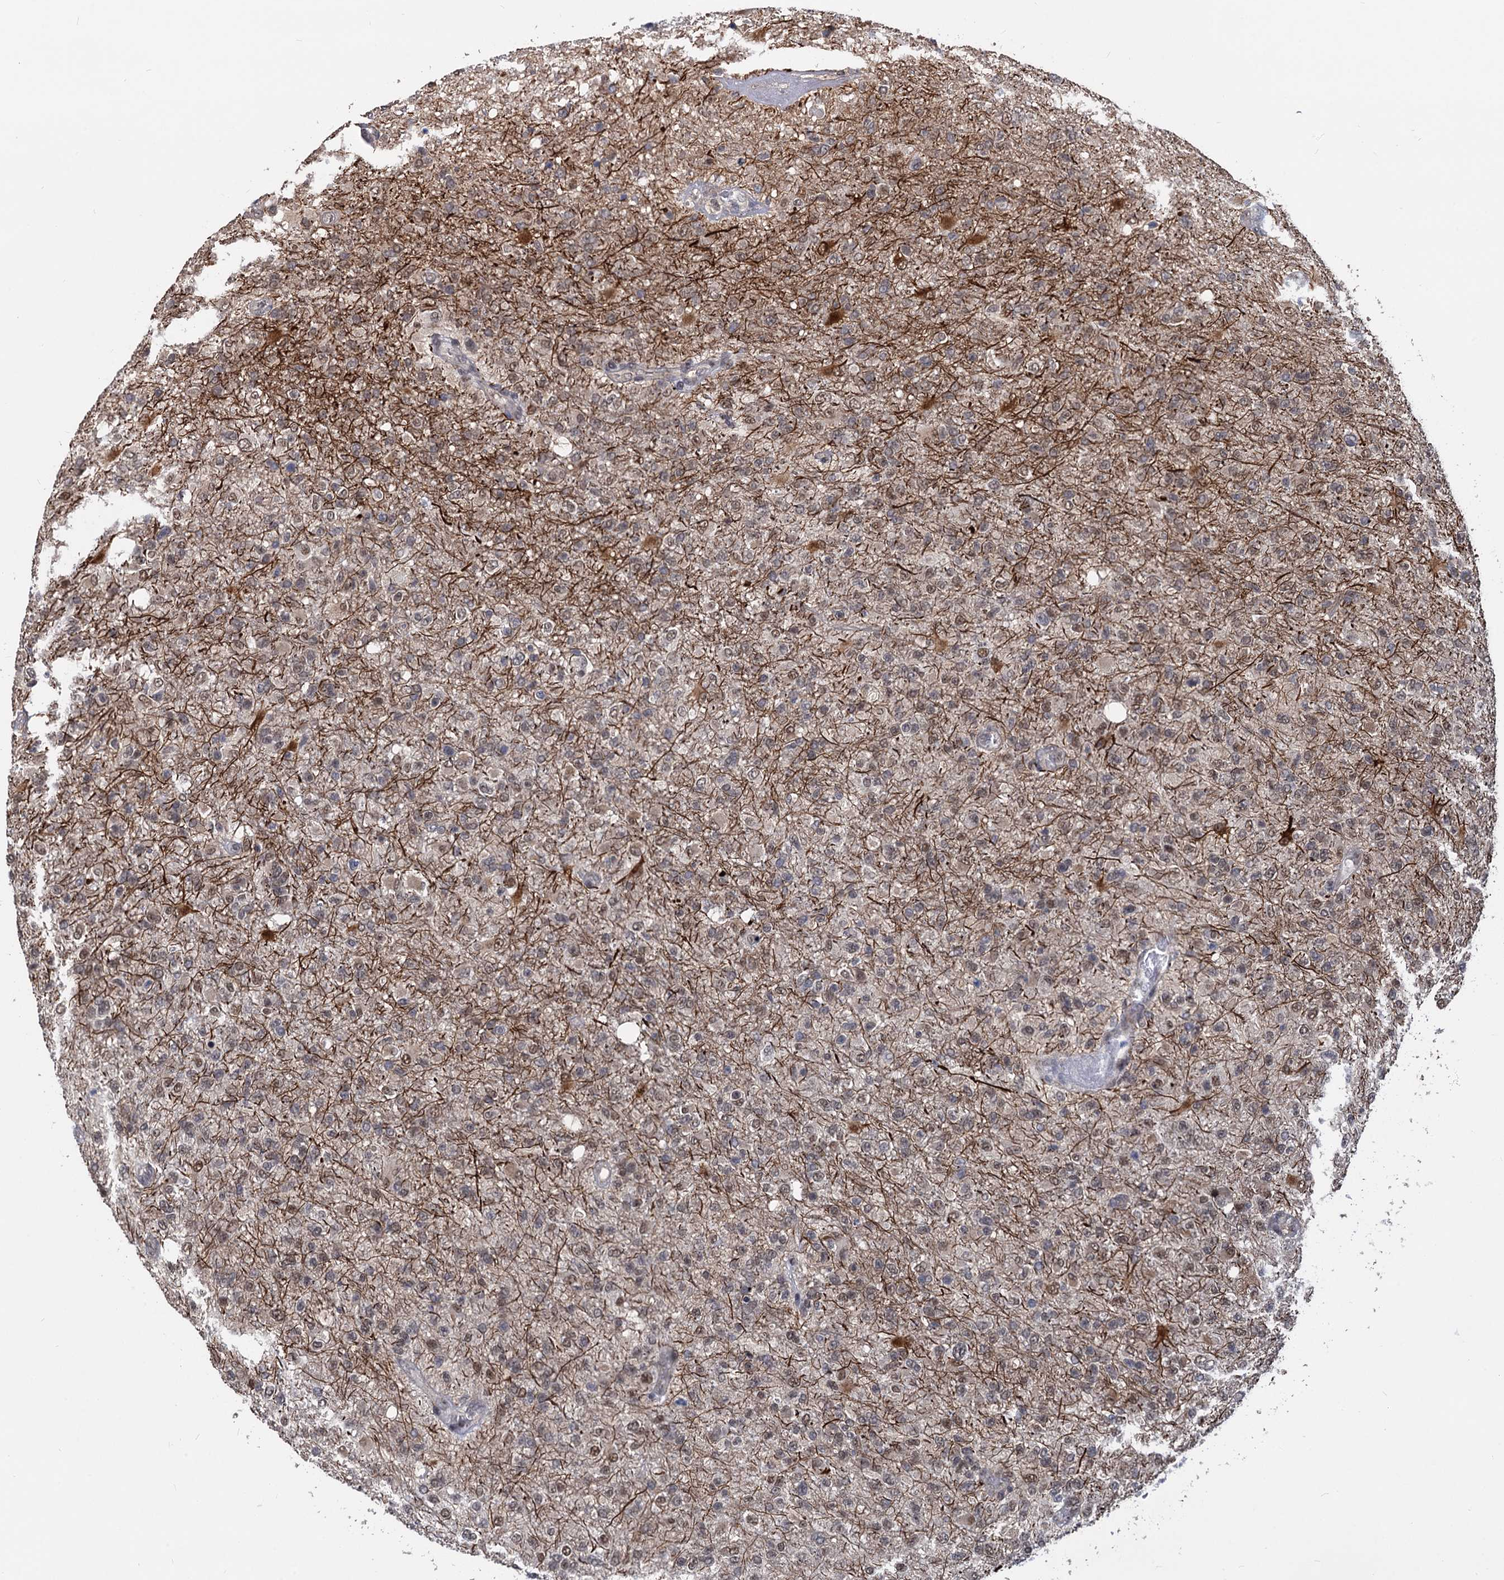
{"staining": {"intensity": "moderate", "quantity": "25%-75%", "location": "cytoplasmic/membranous,nuclear"}, "tissue": "glioma", "cell_type": "Tumor cells", "image_type": "cancer", "snomed": [{"axis": "morphology", "description": "Glioma, malignant, High grade"}, {"axis": "topography", "description": "Brain"}], "caption": "The photomicrograph shows immunohistochemical staining of malignant glioma (high-grade). There is moderate cytoplasmic/membranous and nuclear positivity is identified in approximately 25%-75% of tumor cells. (Stains: DAB (3,3'-diaminobenzidine) in brown, nuclei in blue, Microscopy: brightfield microscopy at high magnification).", "gene": "PSMD4", "patient": {"sex": "female", "age": 74}}